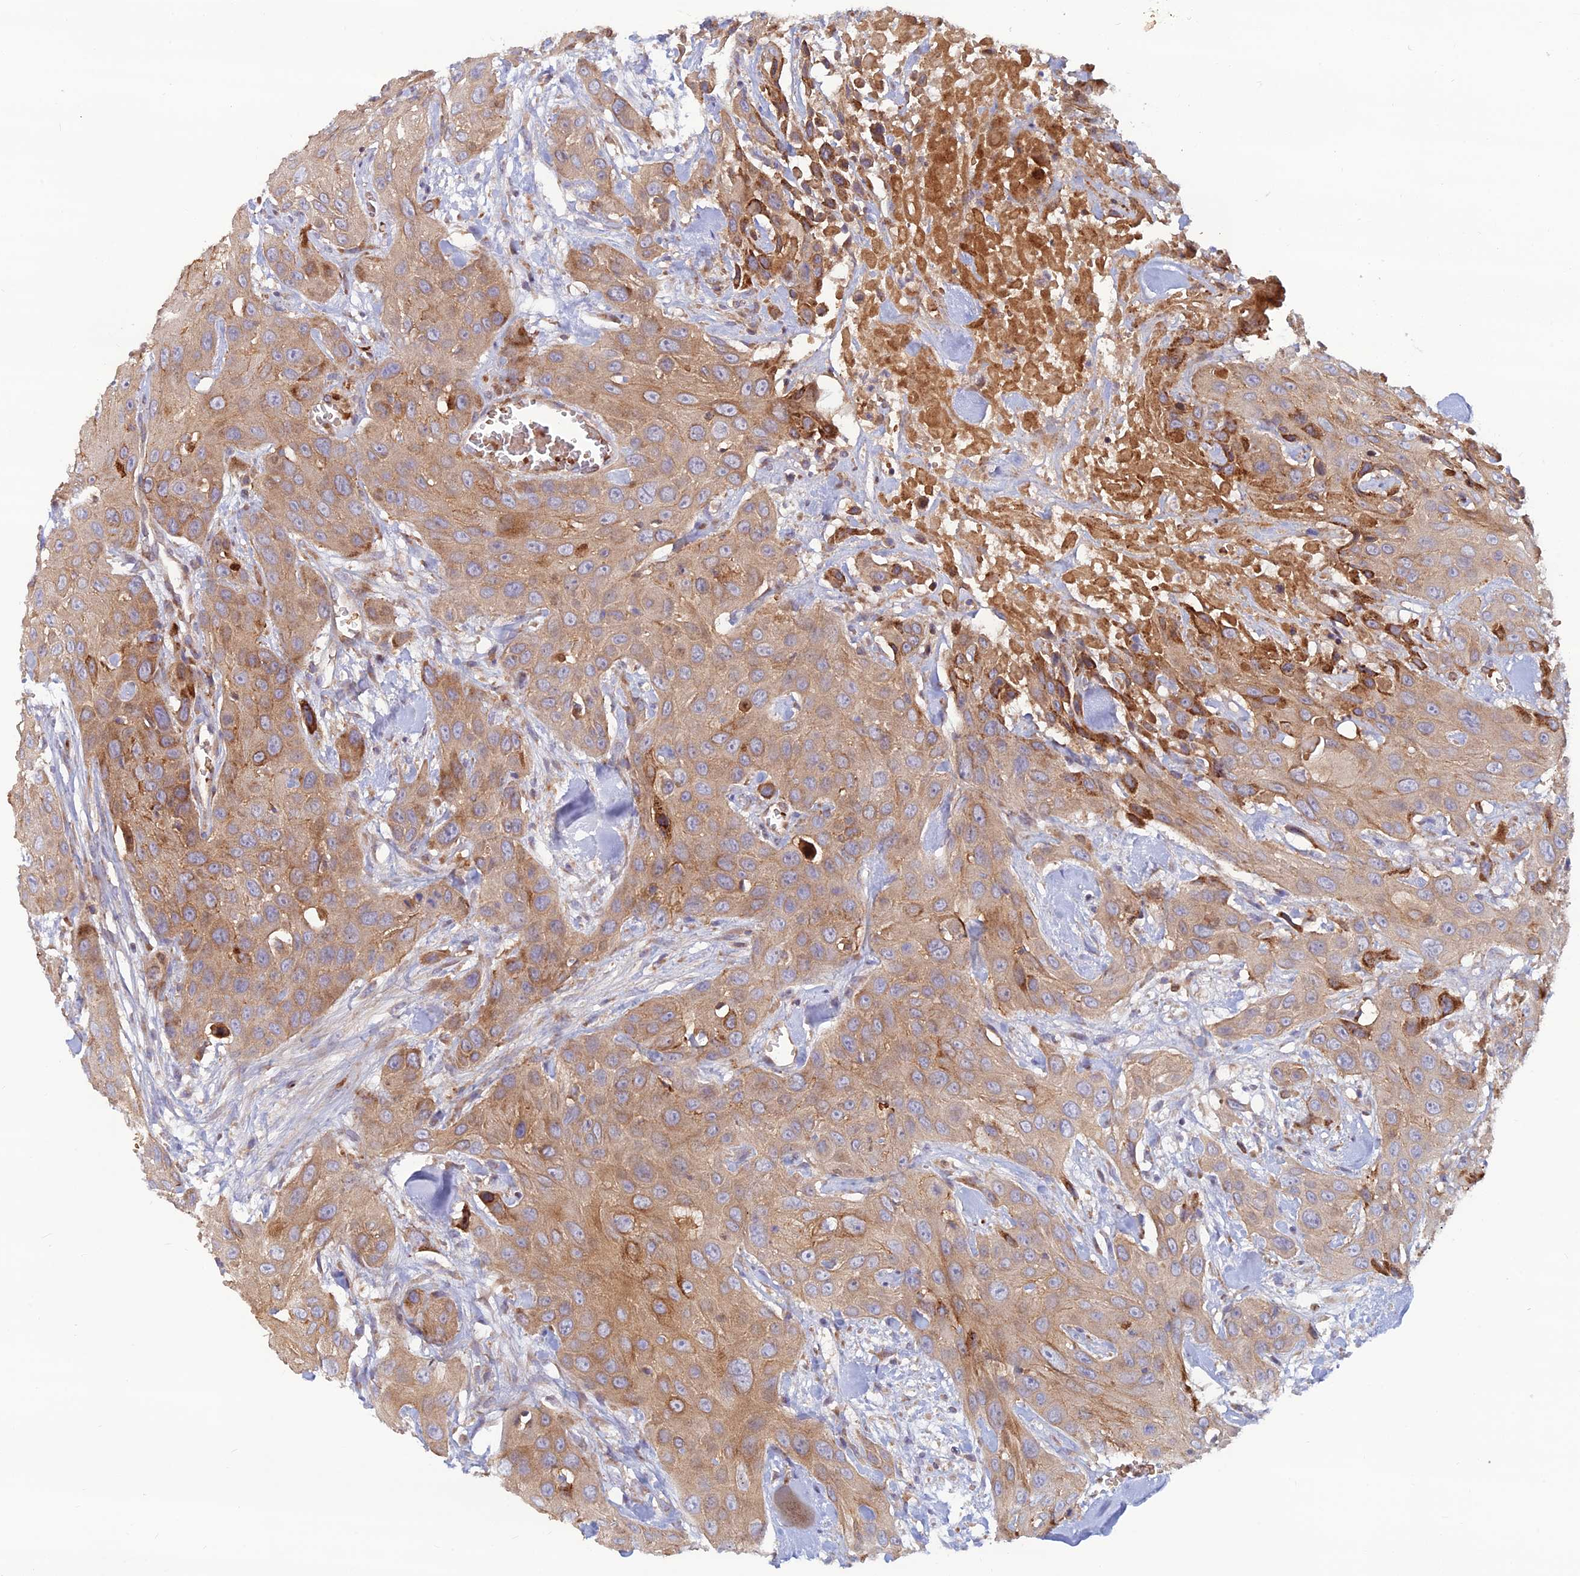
{"staining": {"intensity": "weak", "quantity": ">75%", "location": "cytoplasmic/membranous"}, "tissue": "head and neck cancer", "cell_type": "Tumor cells", "image_type": "cancer", "snomed": [{"axis": "morphology", "description": "Squamous cell carcinoma, NOS"}, {"axis": "topography", "description": "Head-Neck"}], "caption": "A low amount of weak cytoplasmic/membranous staining is seen in approximately >75% of tumor cells in head and neck cancer tissue.", "gene": "GMCL1", "patient": {"sex": "male", "age": 81}}